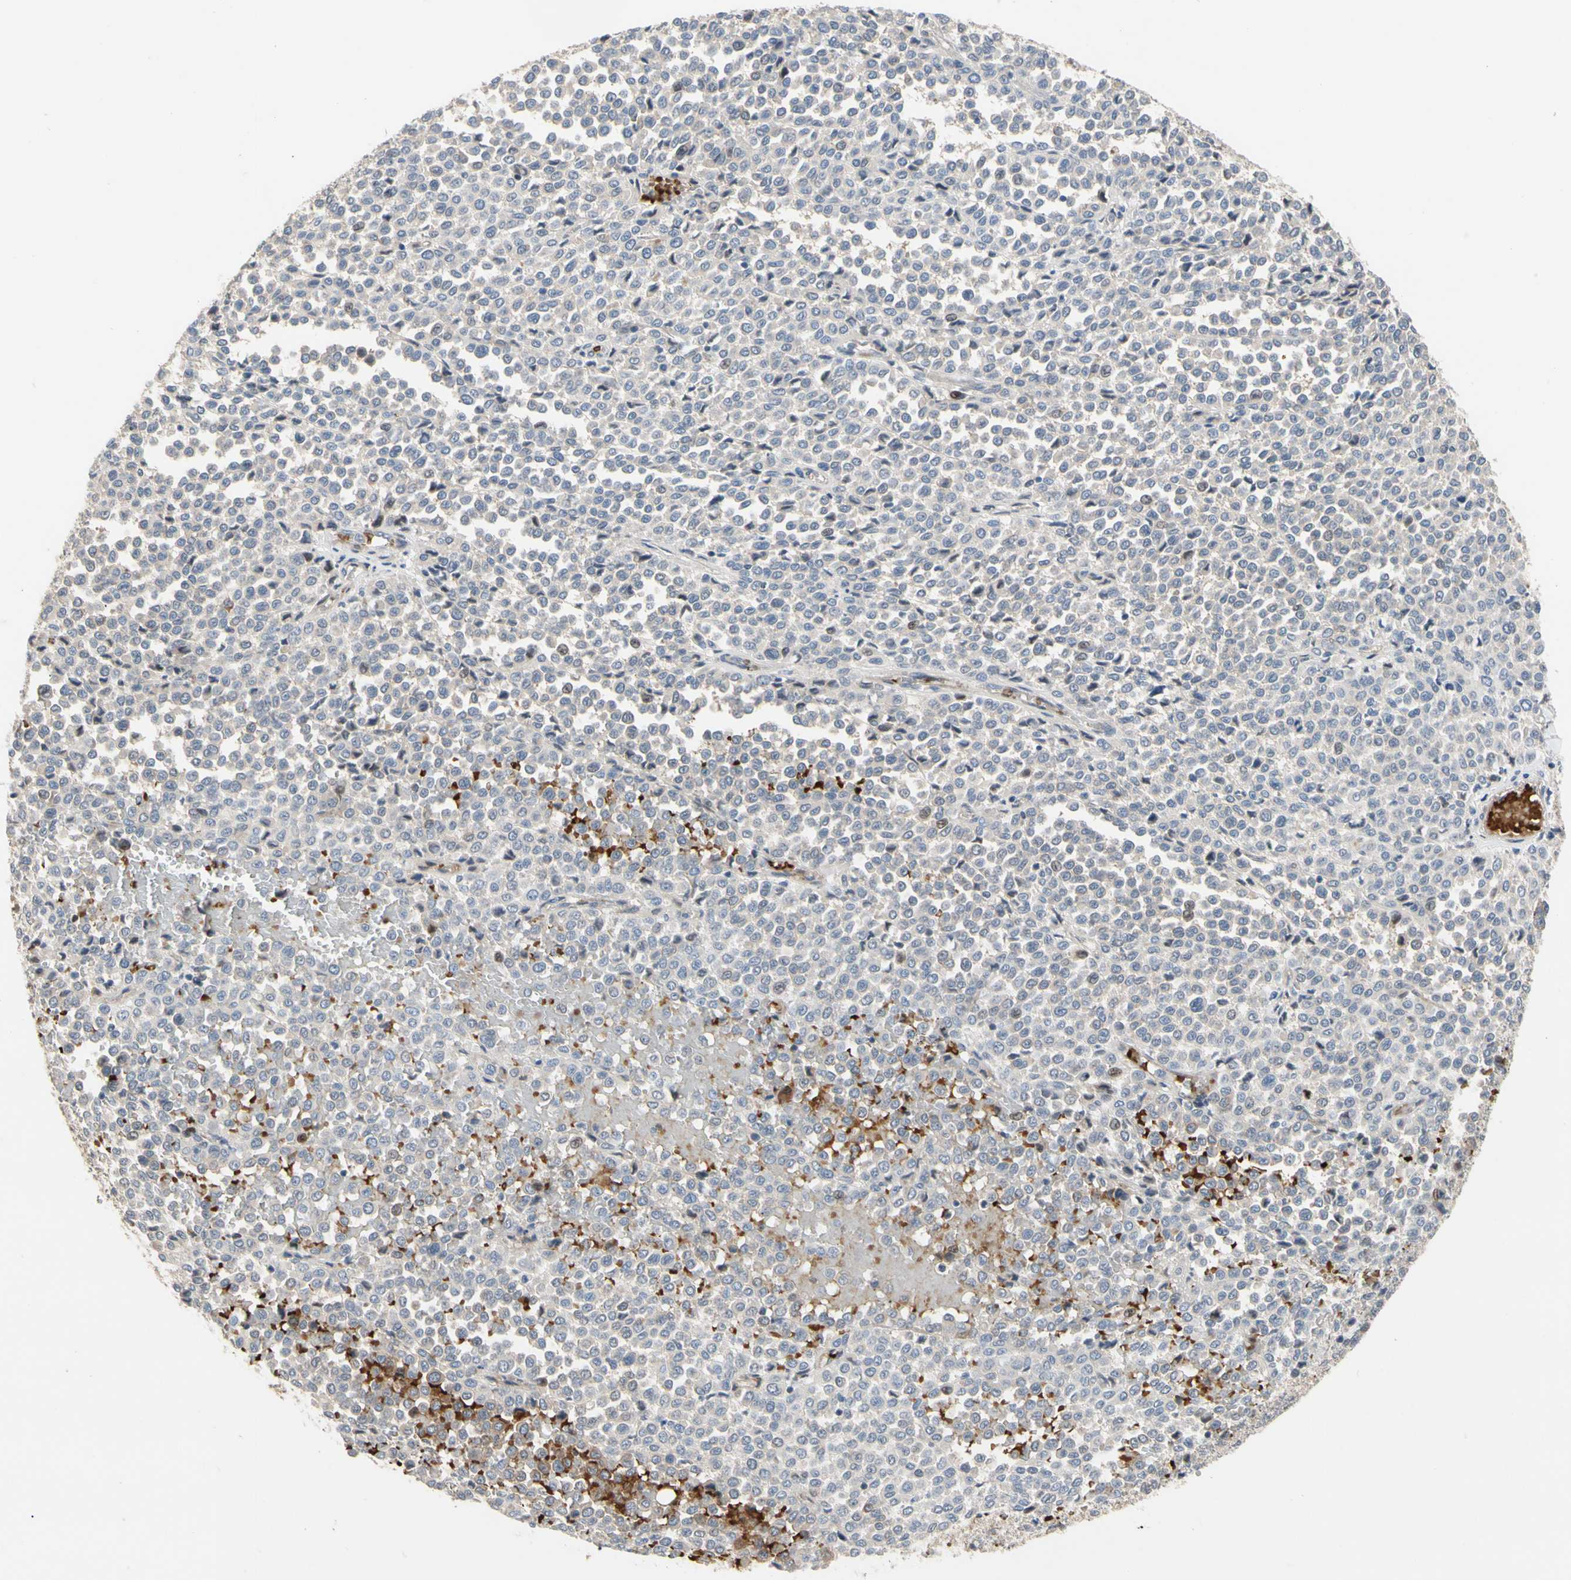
{"staining": {"intensity": "negative", "quantity": "none", "location": "none"}, "tissue": "melanoma", "cell_type": "Tumor cells", "image_type": "cancer", "snomed": [{"axis": "morphology", "description": "Malignant melanoma, Metastatic site"}, {"axis": "topography", "description": "Pancreas"}], "caption": "IHC micrograph of neoplastic tissue: melanoma stained with DAB (3,3'-diaminobenzidine) reveals no significant protein positivity in tumor cells.", "gene": "HMGCR", "patient": {"sex": "female", "age": 30}}